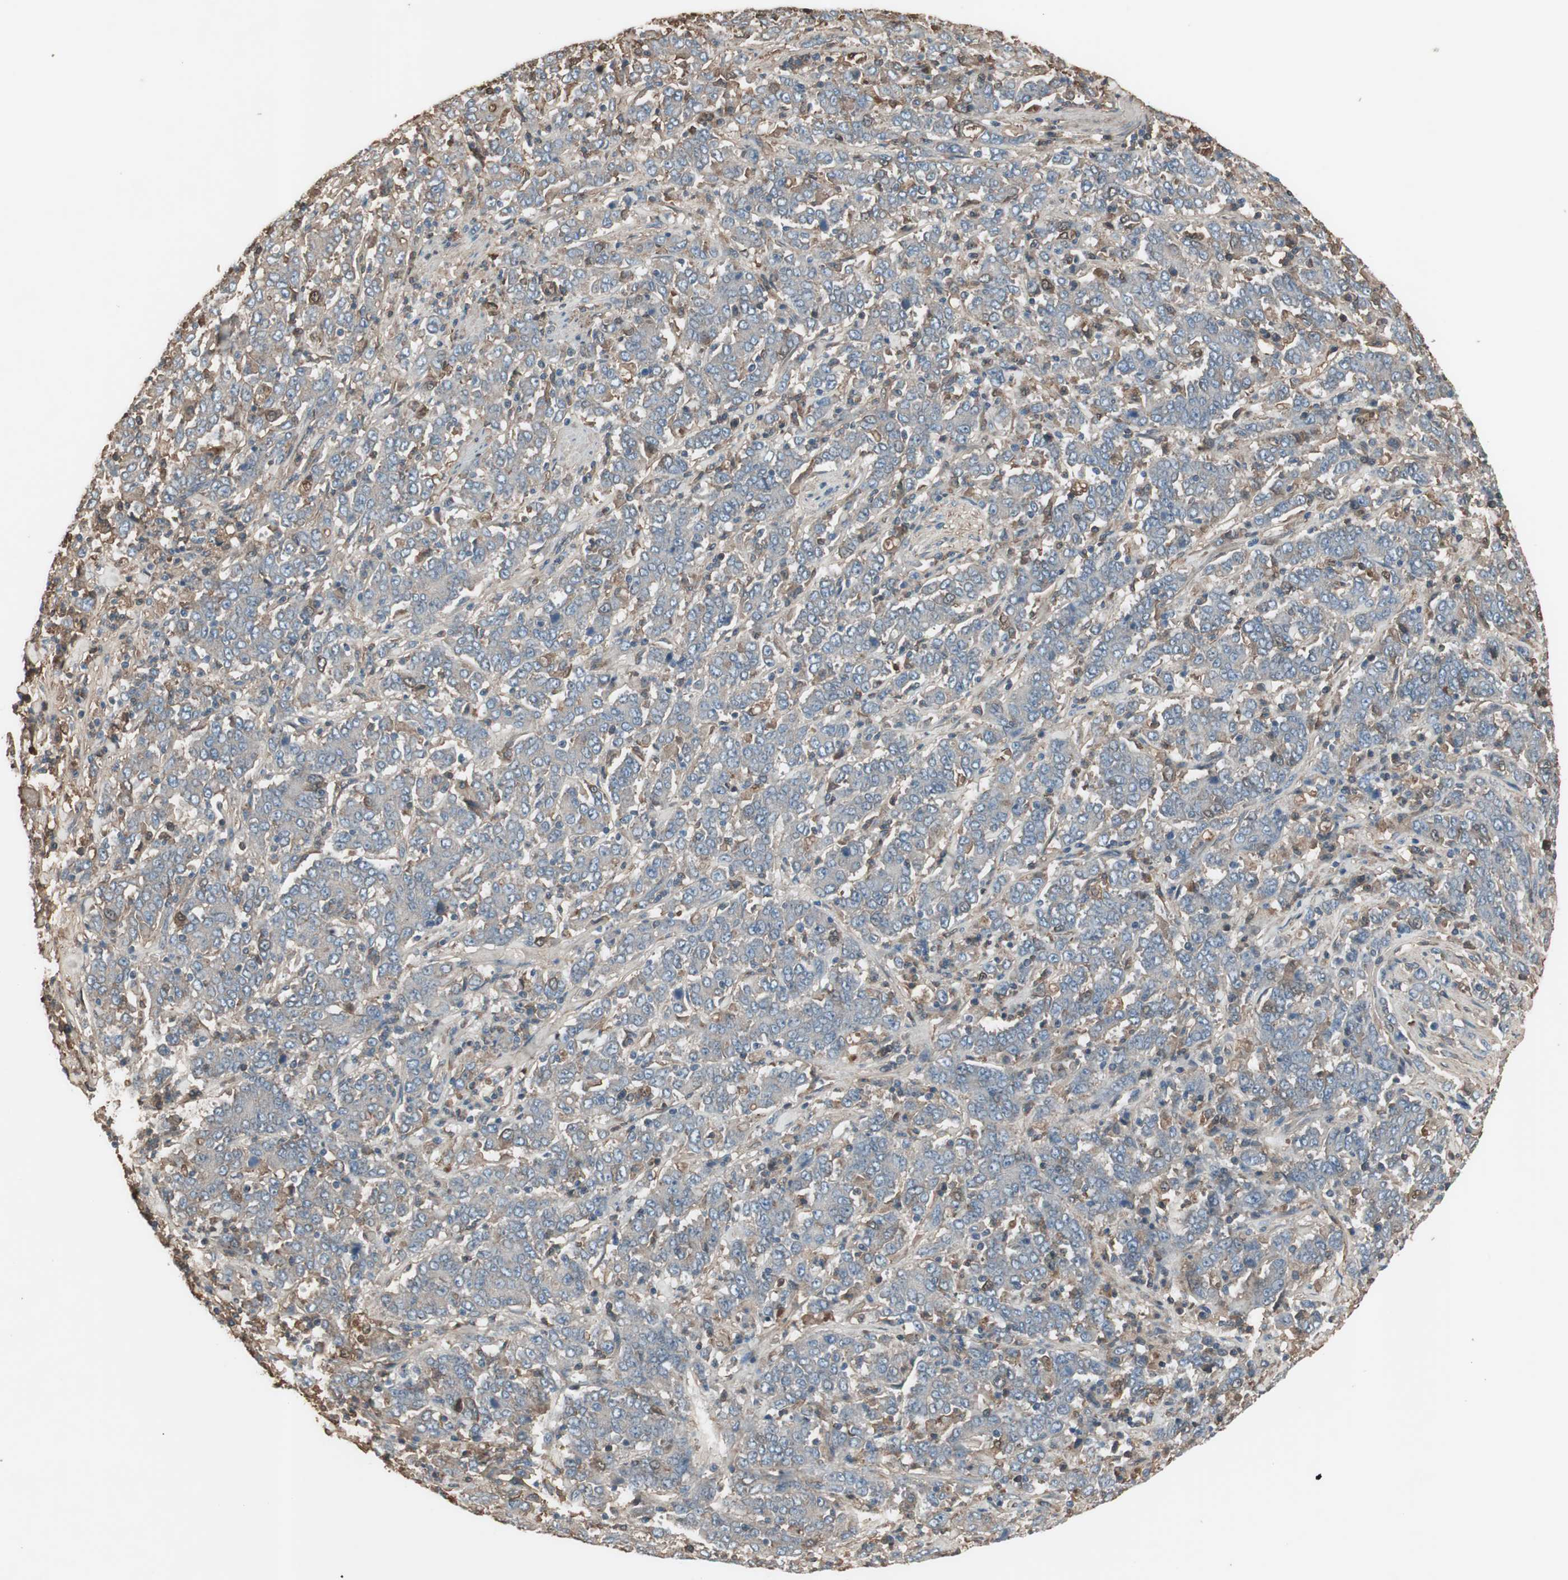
{"staining": {"intensity": "negative", "quantity": "none", "location": "none"}, "tissue": "stomach cancer", "cell_type": "Tumor cells", "image_type": "cancer", "snomed": [{"axis": "morphology", "description": "Adenocarcinoma, NOS"}, {"axis": "topography", "description": "Stomach, lower"}], "caption": "Immunohistochemistry image of neoplastic tissue: human adenocarcinoma (stomach) stained with DAB (3,3'-diaminobenzidine) reveals no significant protein positivity in tumor cells. The staining was performed using DAB (3,3'-diaminobenzidine) to visualize the protein expression in brown, while the nuclei were stained in blue with hematoxylin (Magnification: 20x).", "gene": "MMP14", "patient": {"sex": "female", "age": 71}}